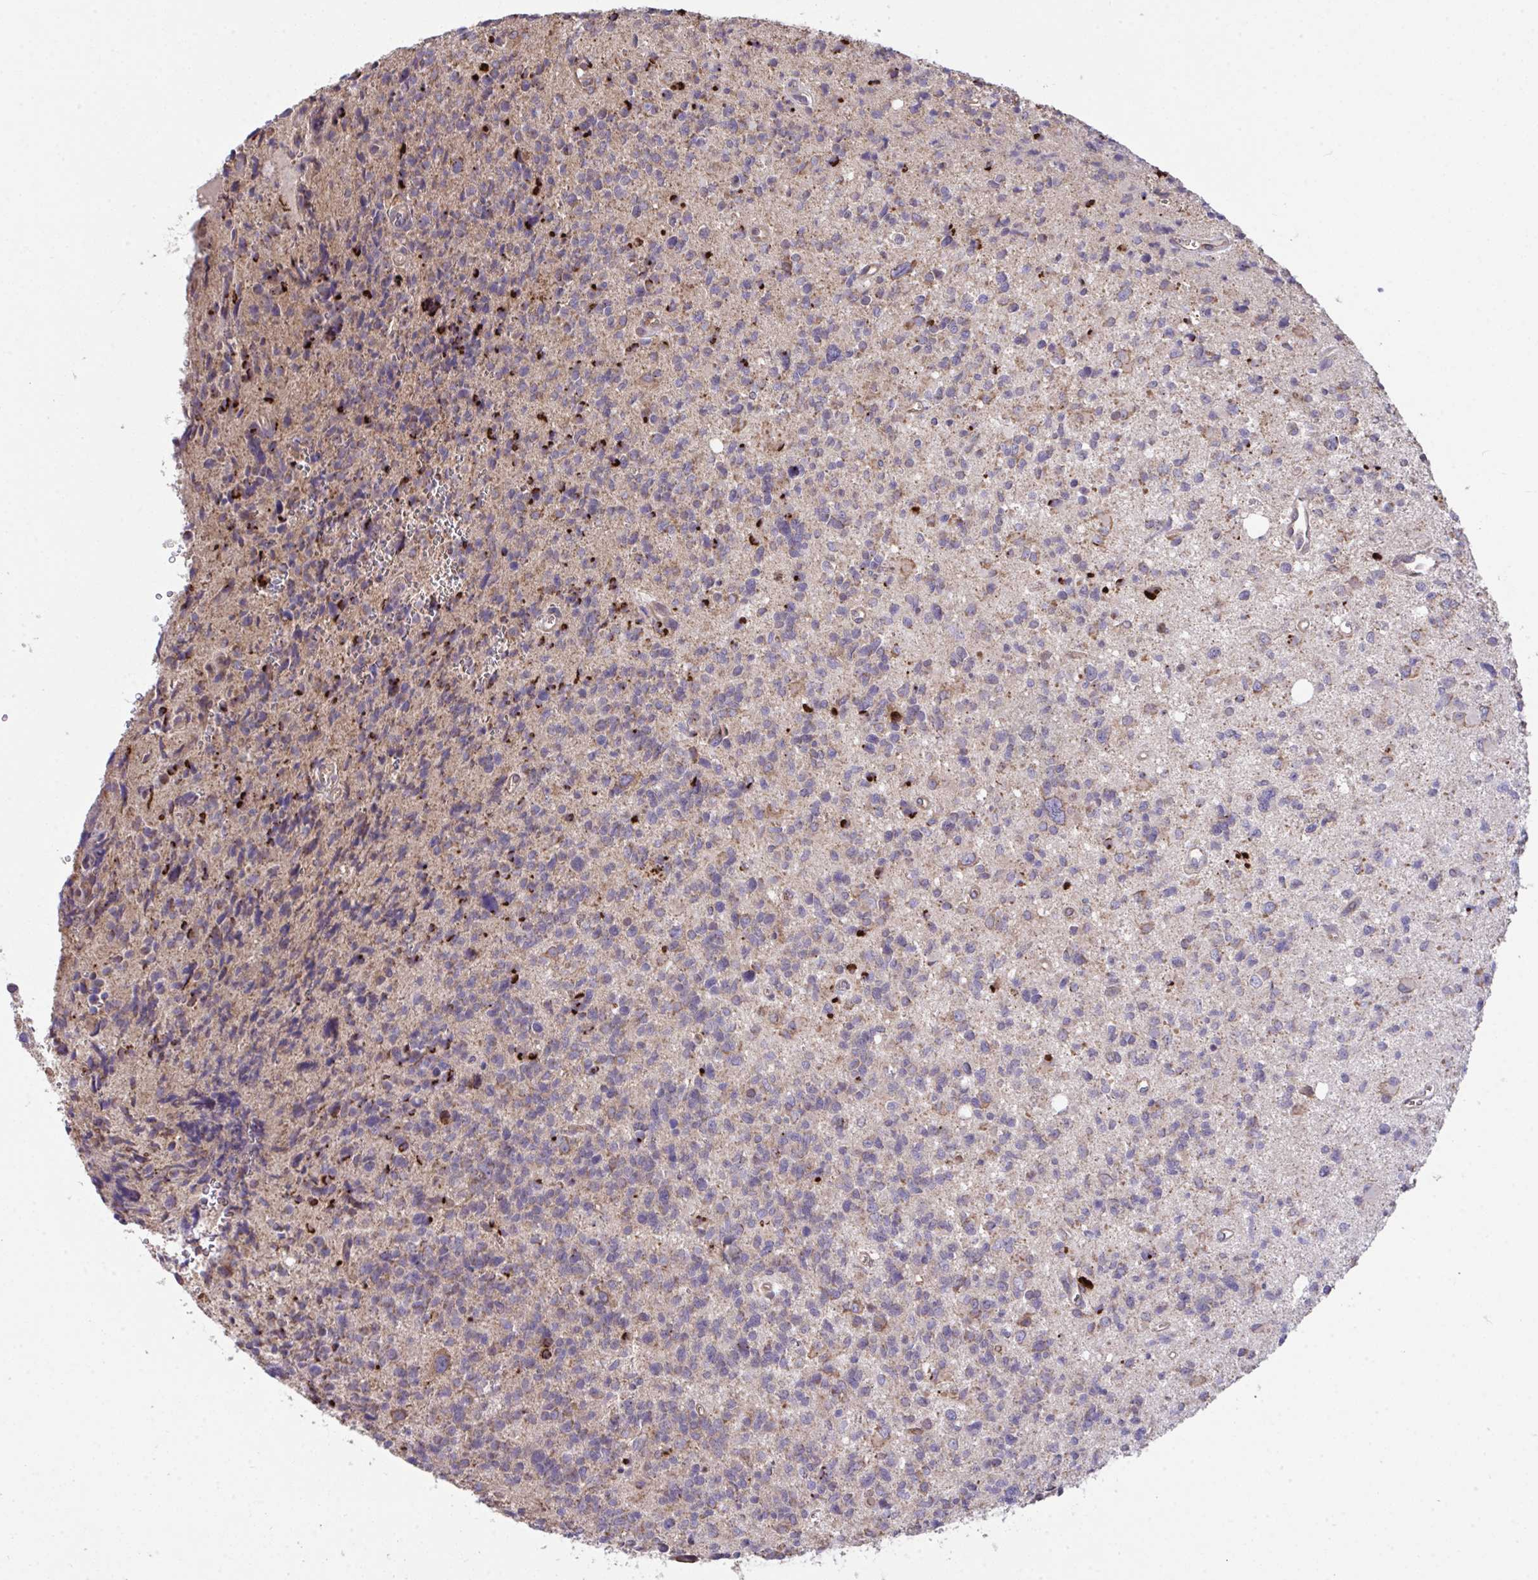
{"staining": {"intensity": "negative", "quantity": "none", "location": "none"}, "tissue": "glioma", "cell_type": "Tumor cells", "image_type": "cancer", "snomed": [{"axis": "morphology", "description": "Glioma, malignant, High grade"}, {"axis": "topography", "description": "Brain"}], "caption": "Photomicrograph shows no significant protein positivity in tumor cells of glioma. The staining was performed using DAB to visualize the protein expression in brown, while the nuclei were stained in blue with hematoxylin (Magnification: 20x).", "gene": "PPM1H", "patient": {"sex": "male", "age": 29}}